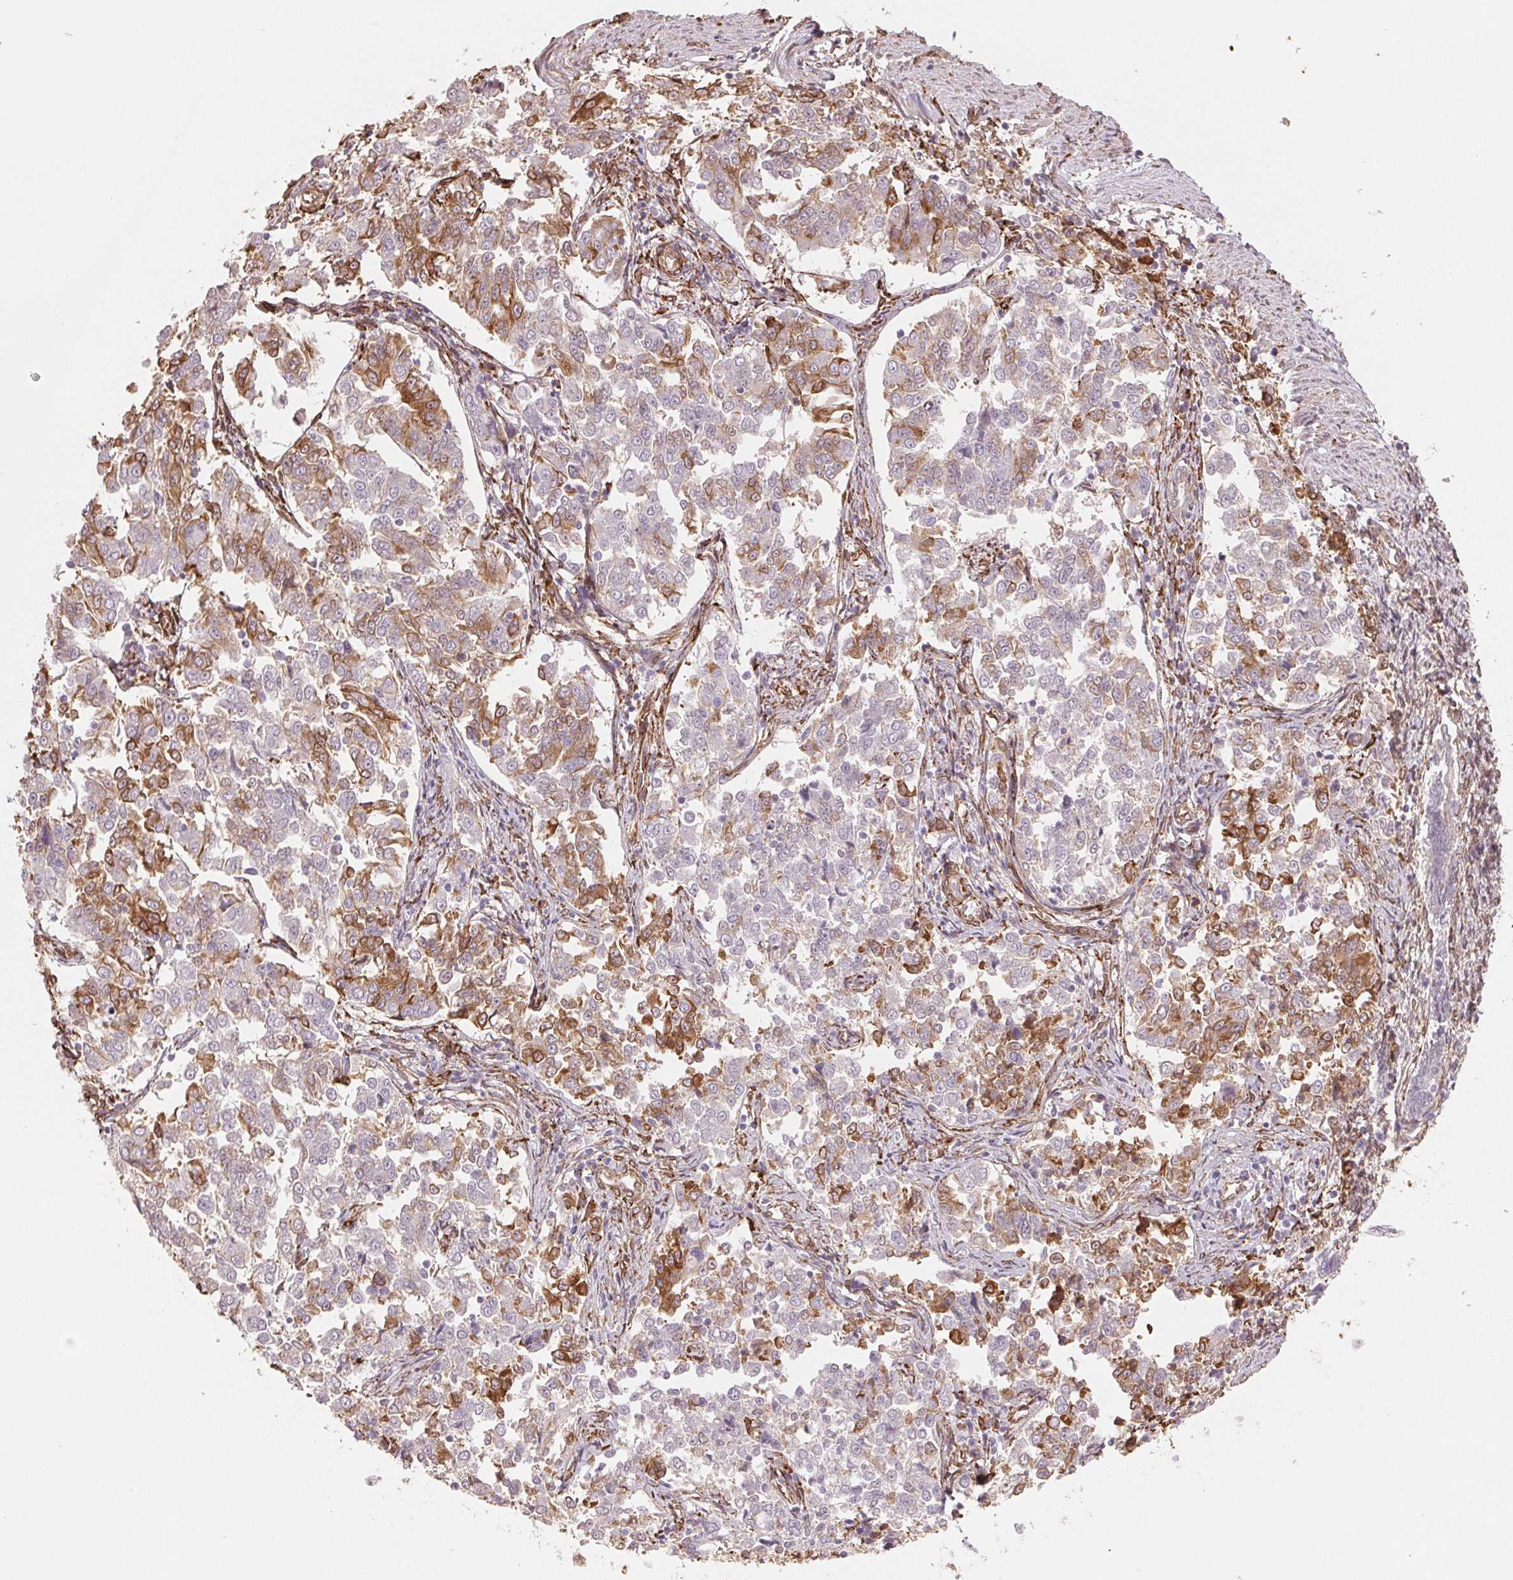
{"staining": {"intensity": "moderate", "quantity": "<25%", "location": "cytoplasmic/membranous"}, "tissue": "endometrial cancer", "cell_type": "Tumor cells", "image_type": "cancer", "snomed": [{"axis": "morphology", "description": "Adenocarcinoma, NOS"}, {"axis": "topography", "description": "Endometrium"}], "caption": "Endometrial adenocarcinoma stained for a protein reveals moderate cytoplasmic/membranous positivity in tumor cells. (IHC, brightfield microscopy, high magnification).", "gene": "FKBP10", "patient": {"sex": "female", "age": 43}}